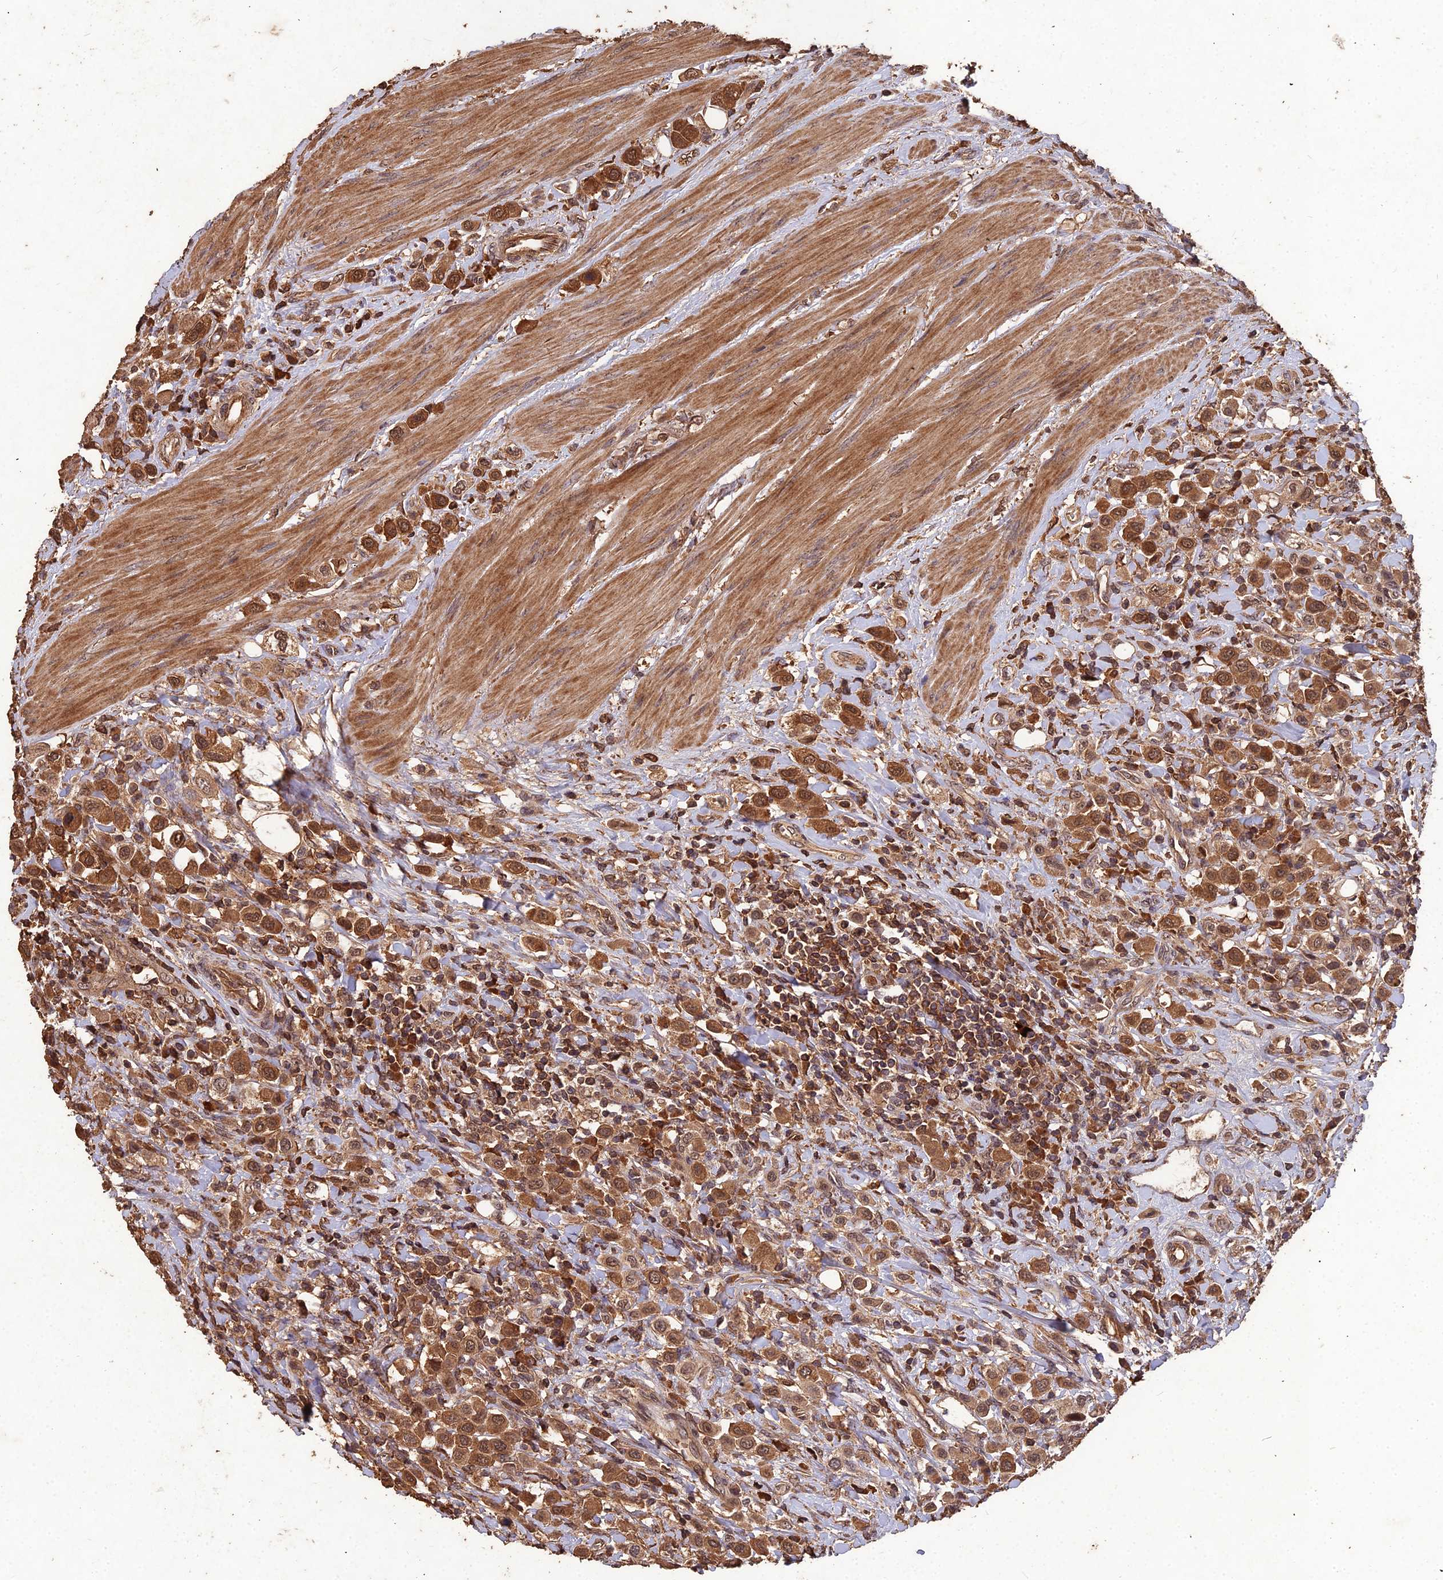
{"staining": {"intensity": "strong", "quantity": ">75%", "location": "cytoplasmic/membranous,nuclear"}, "tissue": "urothelial cancer", "cell_type": "Tumor cells", "image_type": "cancer", "snomed": [{"axis": "morphology", "description": "Urothelial carcinoma, High grade"}, {"axis": "topography", "description": "Urinary bladder"}], "caption": "There is high levels of strong cytoplasmic/membranous and nuclear expression in tumor cells of urothelial cancer, as demonstrated by immunohistochemical staining (brown color).", "gene": "SYMPK", "patient": {"sex": "male", "age": 50}}